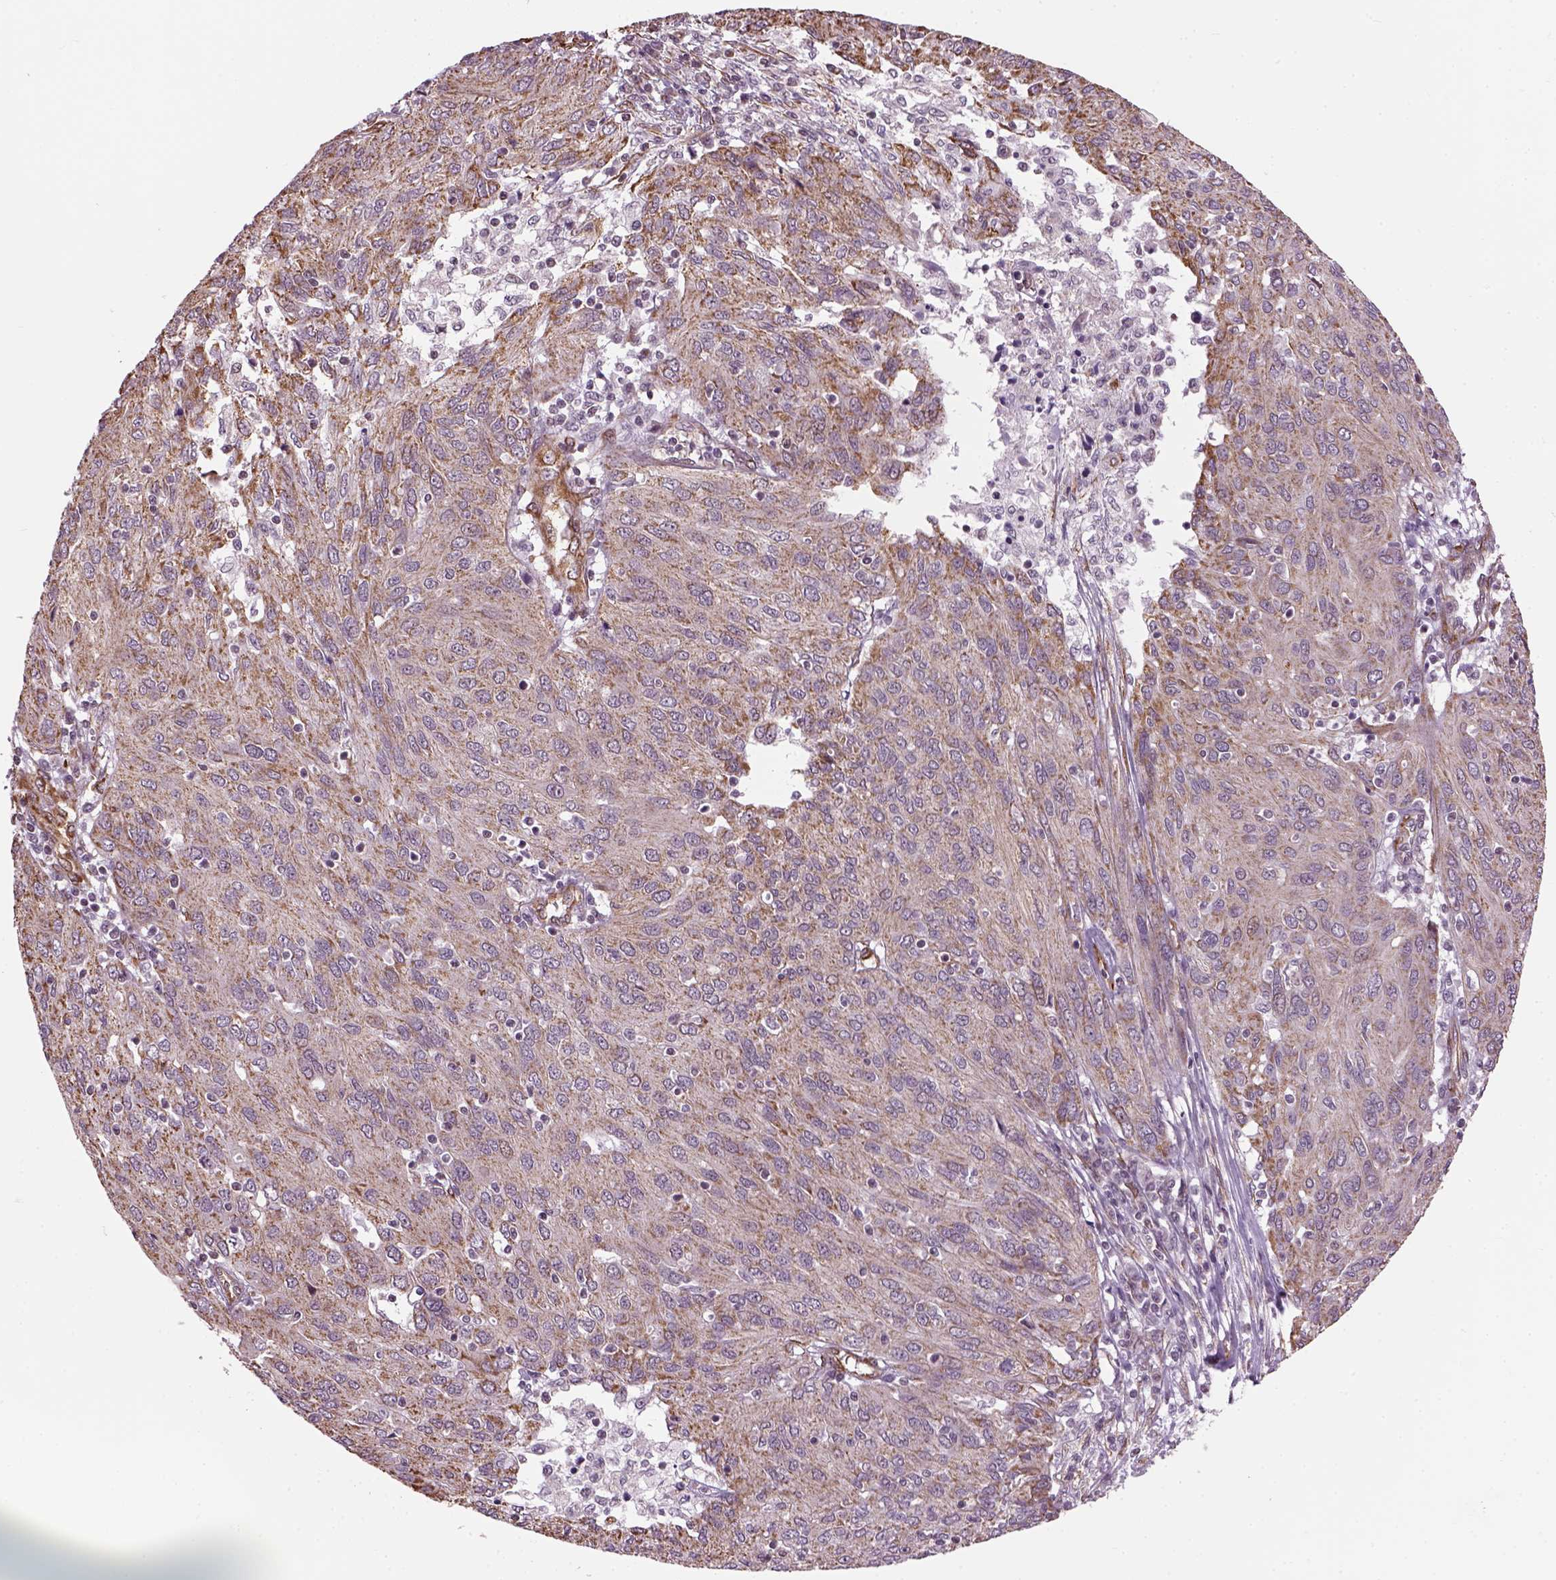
{"staining": {"intensity": "weak", "quantity": ">75%", "location": "cytoplasmic/membranous"}, "tissue": "ovarian cancer", "cell_type": "Tumor cells", "image_type": "cancer", "snomed": [{"axis": "morphology", "description": "Carcinoma, endometroid"}, {"axis": "topography", "description": "Ovary"}], "caption": "The histopathology image reveals staining of endometroid carcinoma (ovarian), revealing weak cytoplasmic/membranous protein staining (brown color) within tumor cells.", "gene": "XK", "patient": {"sex": "female", "age": 50}}